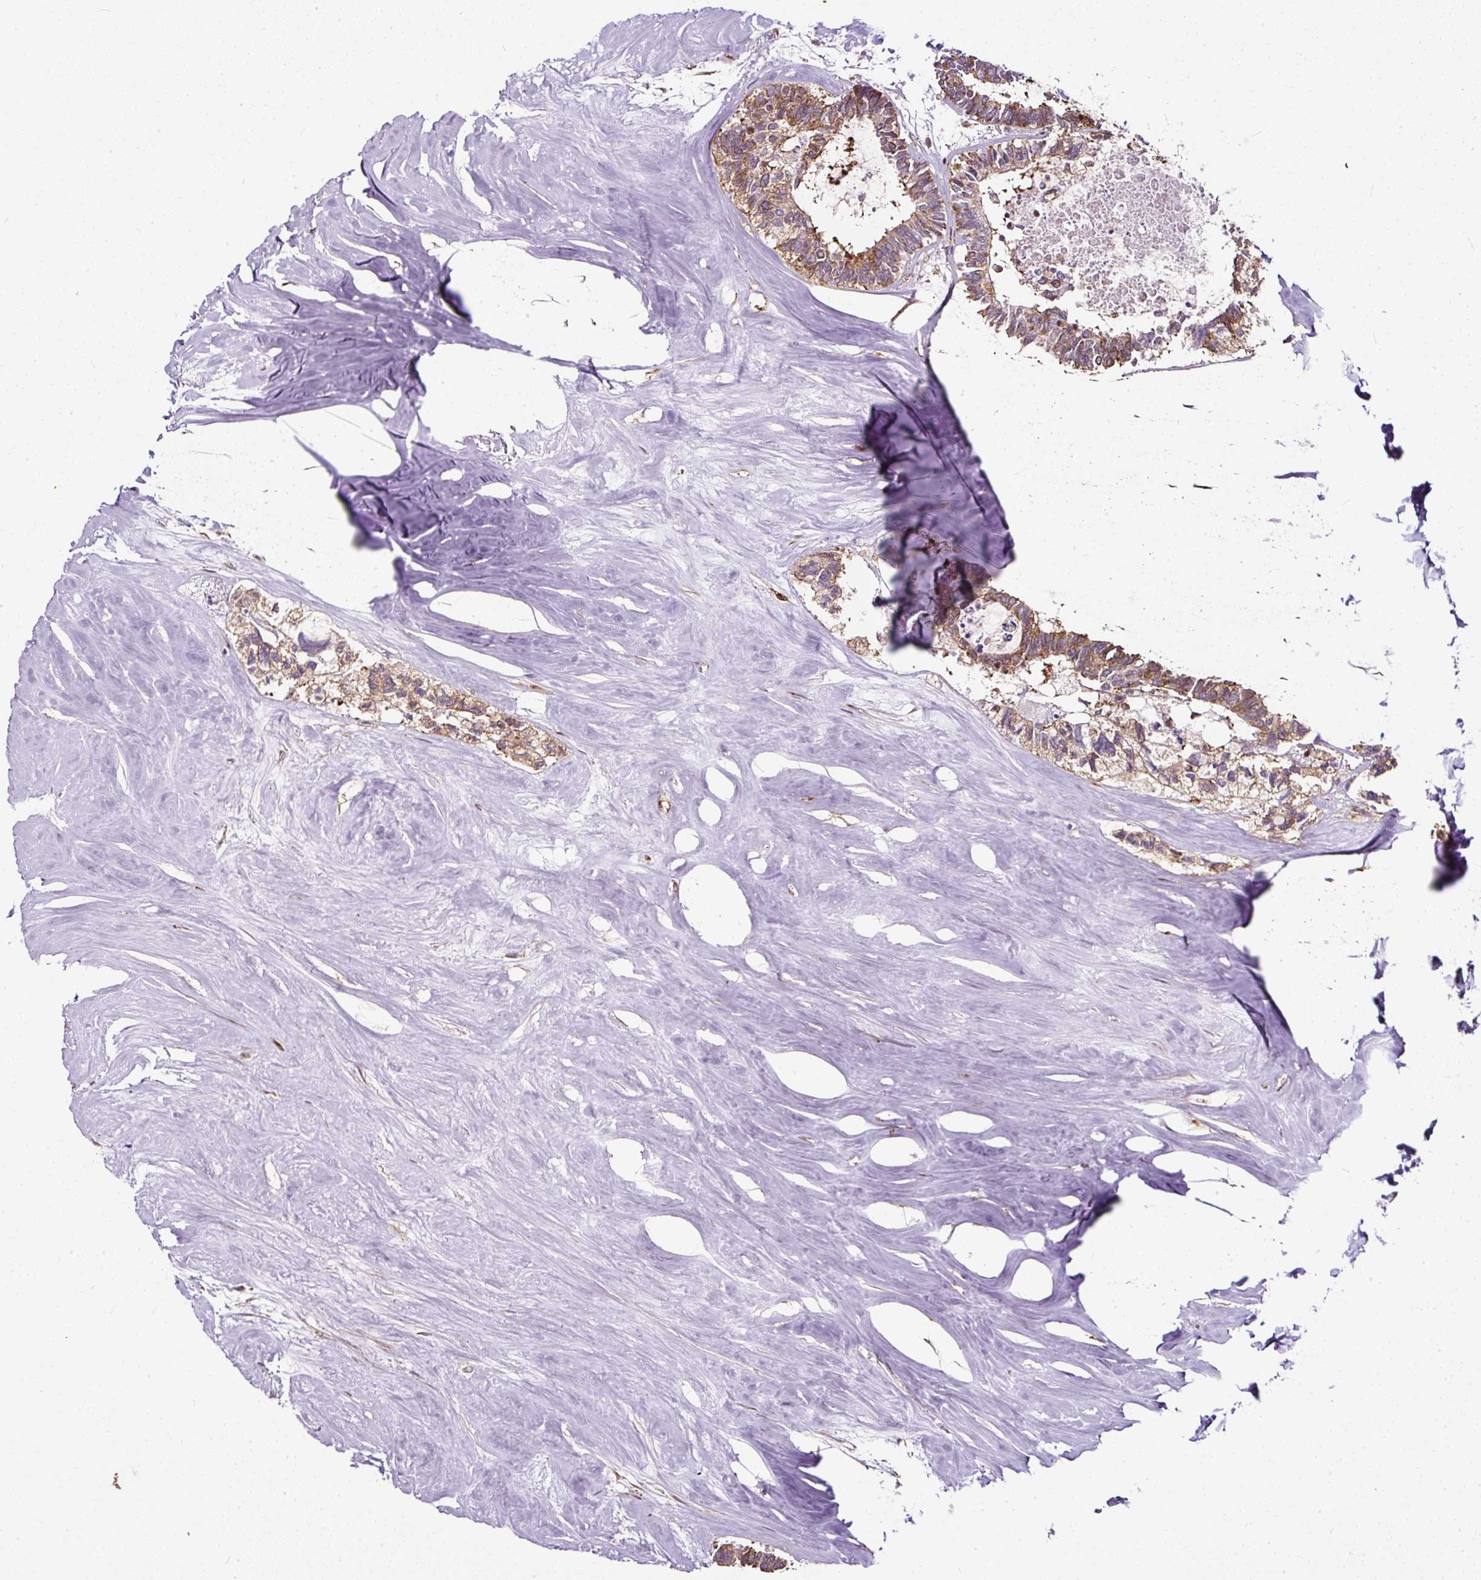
{"staining": {"intensity": "moderate", "quantity": ">75%", "location": "cytoplasmic/membranous"}, "tissue": "colorectal cancer", "cell_type": "Tumor cells", "image_type": "cancer", "snomed": [{"axis": "morphology", "description": "Adenocarcinoma, NOS"}, {"axis": "topography", "description": "Colon"}, {"axis": "topography", "description": "Rectum"}], "caption": "Colorectal cancer (adenocarcinoma) was stained to show a protein in brown. There is medium levels of moderate cytoplasmic/membranous positivity in approximately >75% of tumor cells. Nuclei are stained in blue.", "gene": "KDM4E", "patient": {"sex": "male", "age": 57}}